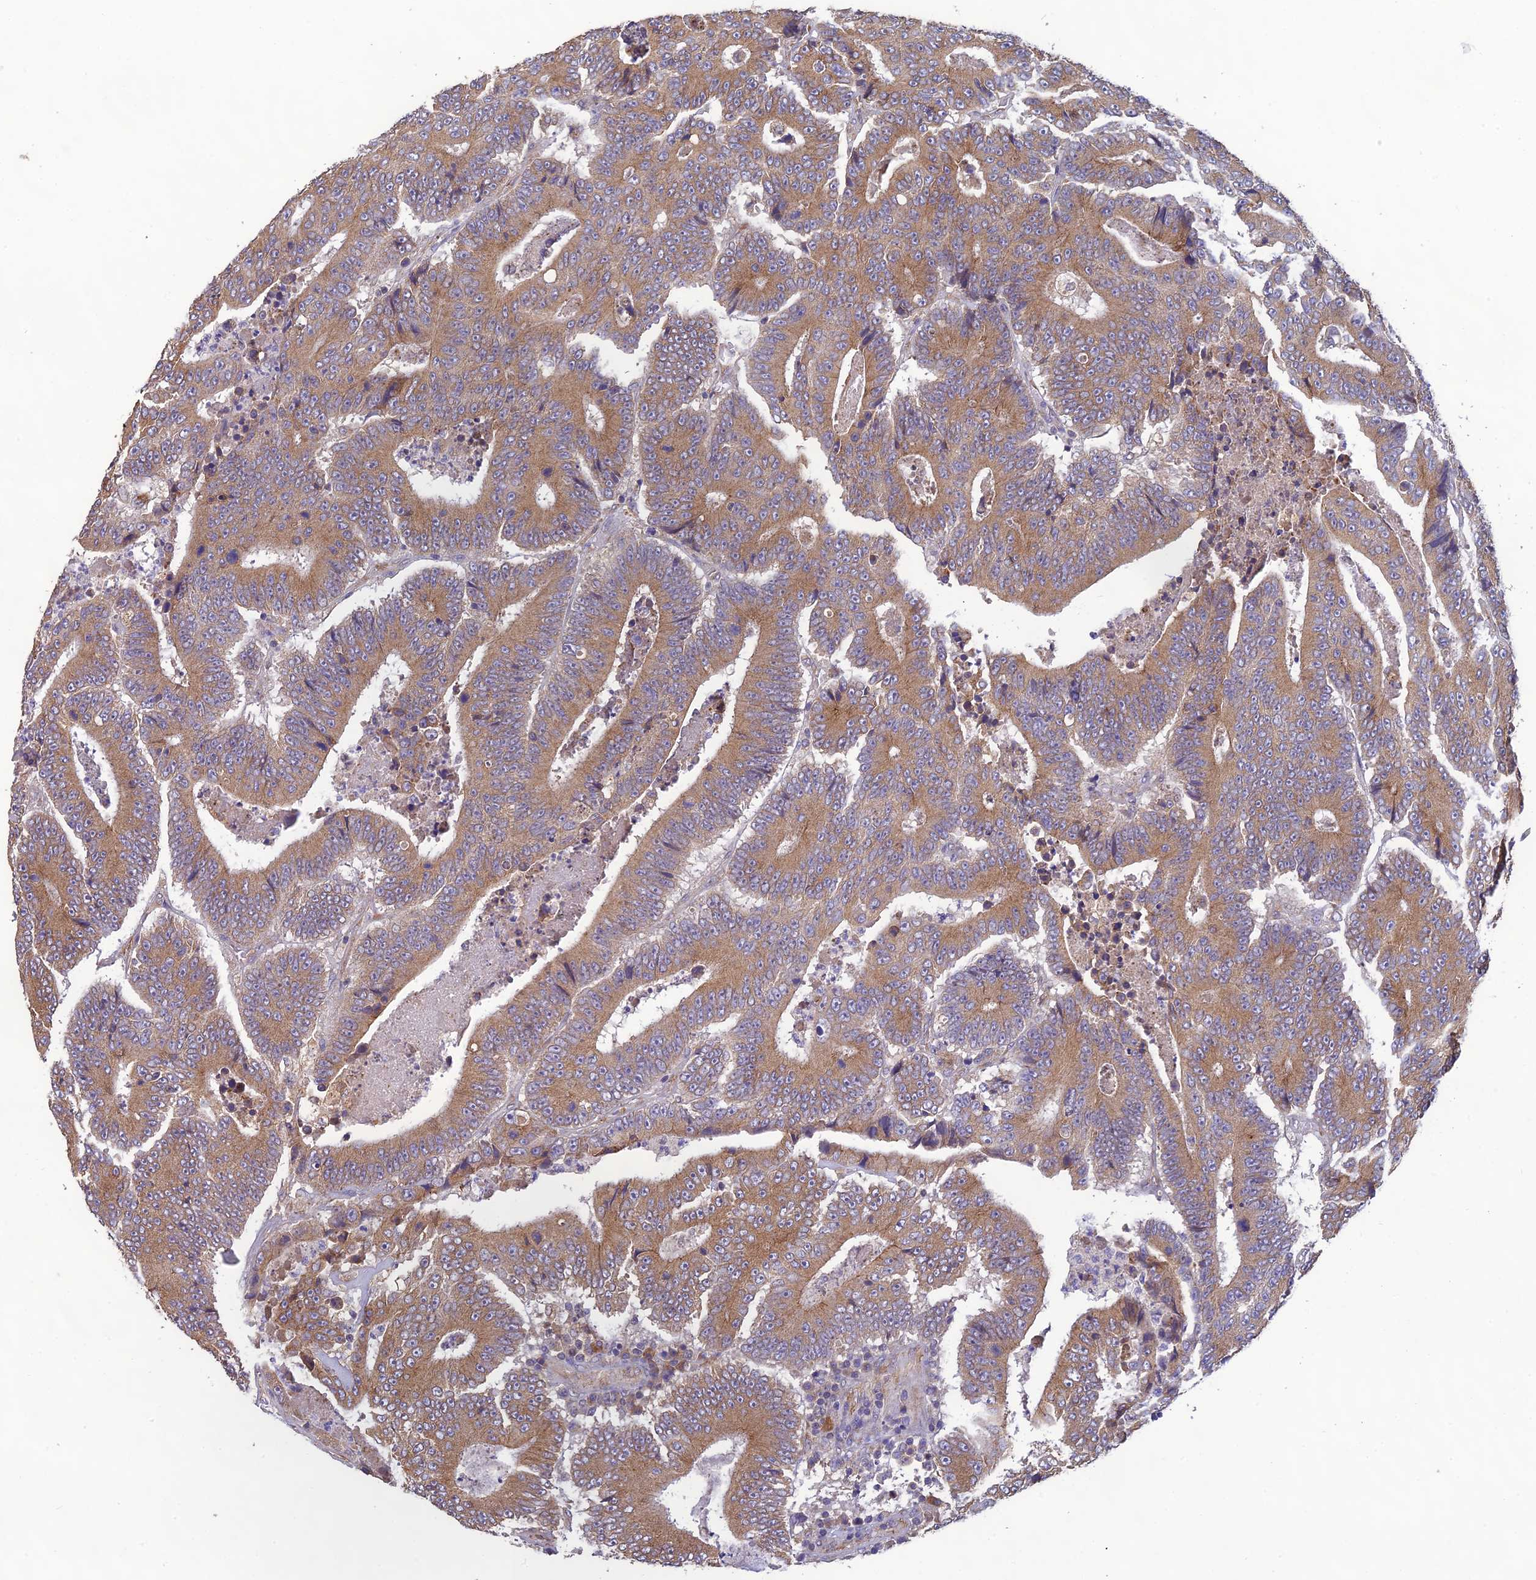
{"staining": {"intensity": "moderate", "quantity": ">75%", "location": "cytoplasmic/membranous"}, "tissue": "colorectal cancer", "cell_type": "Tumor cells", "image_type": "cancer", "snomed": [{"axis": "morphology", "description": "Adenocarcinoma, NOS"}, {"axis": "topography", "description": "Colon"}], "caption": "Brown immunohistochemical staining in human adenocarcinoma (colorectal) displays moderate cytoplasmic/membranous positivity in approximately >75% of tumor cells.", "gene": "MRNIP", "patient": {"sex": "male", "age": 83}}